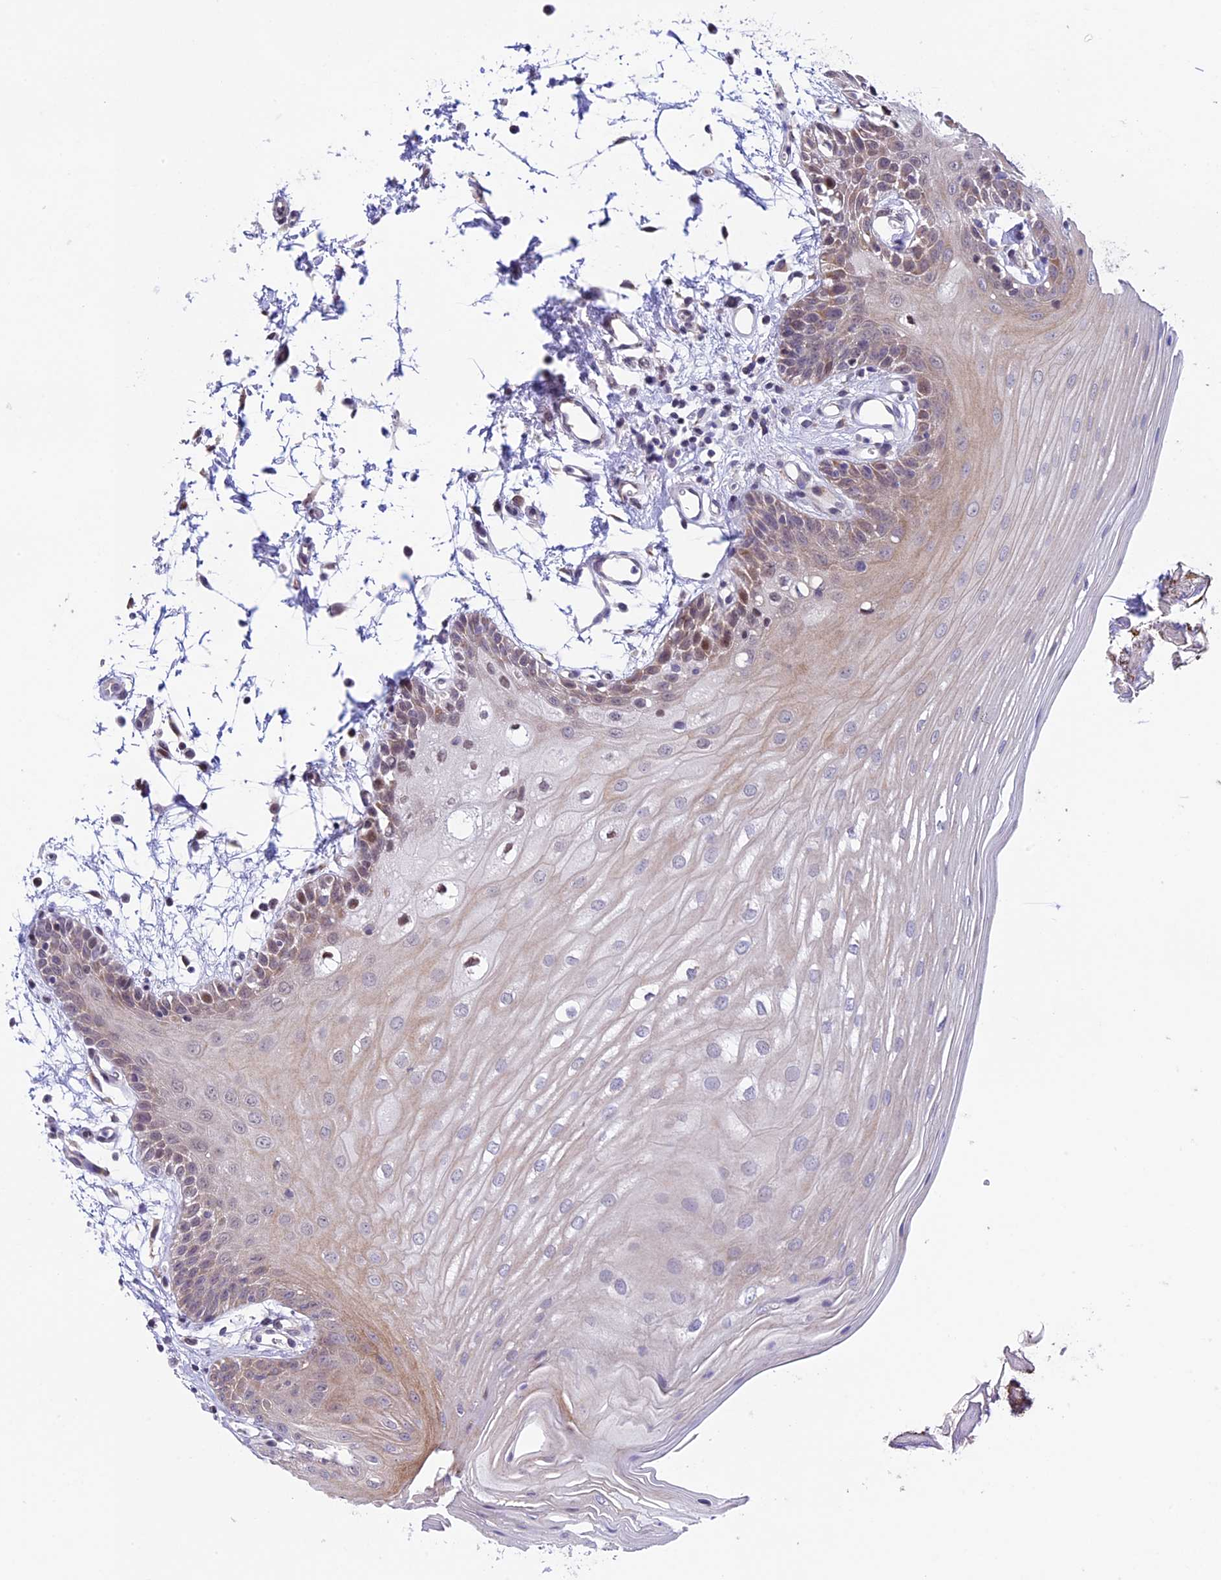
{"staining": {"intensity": "weak", "quantity": "25%-75%", "location": "cytoplasmic/membranous"}, "tissue": "oral mucosa", "cell_type": "Squamous epithelial cells", "image_type": "normal", "snomed": [{"axis": "morphology", "description": "Normal tissue, NOS"}, {"axis": "topography", "description": "Oral tissue"}, {"axis": "topography", "description": "Tounge, NOS"}], "caption": "Protein expression by immunohistochemistry displays weak cytoplasmic/membranous positivity in about 25%-75% of squamous epithelial cells in benign oral mucosa.", "gene": "TMEM171", "patient": {"sex": "female", "age": 73}}